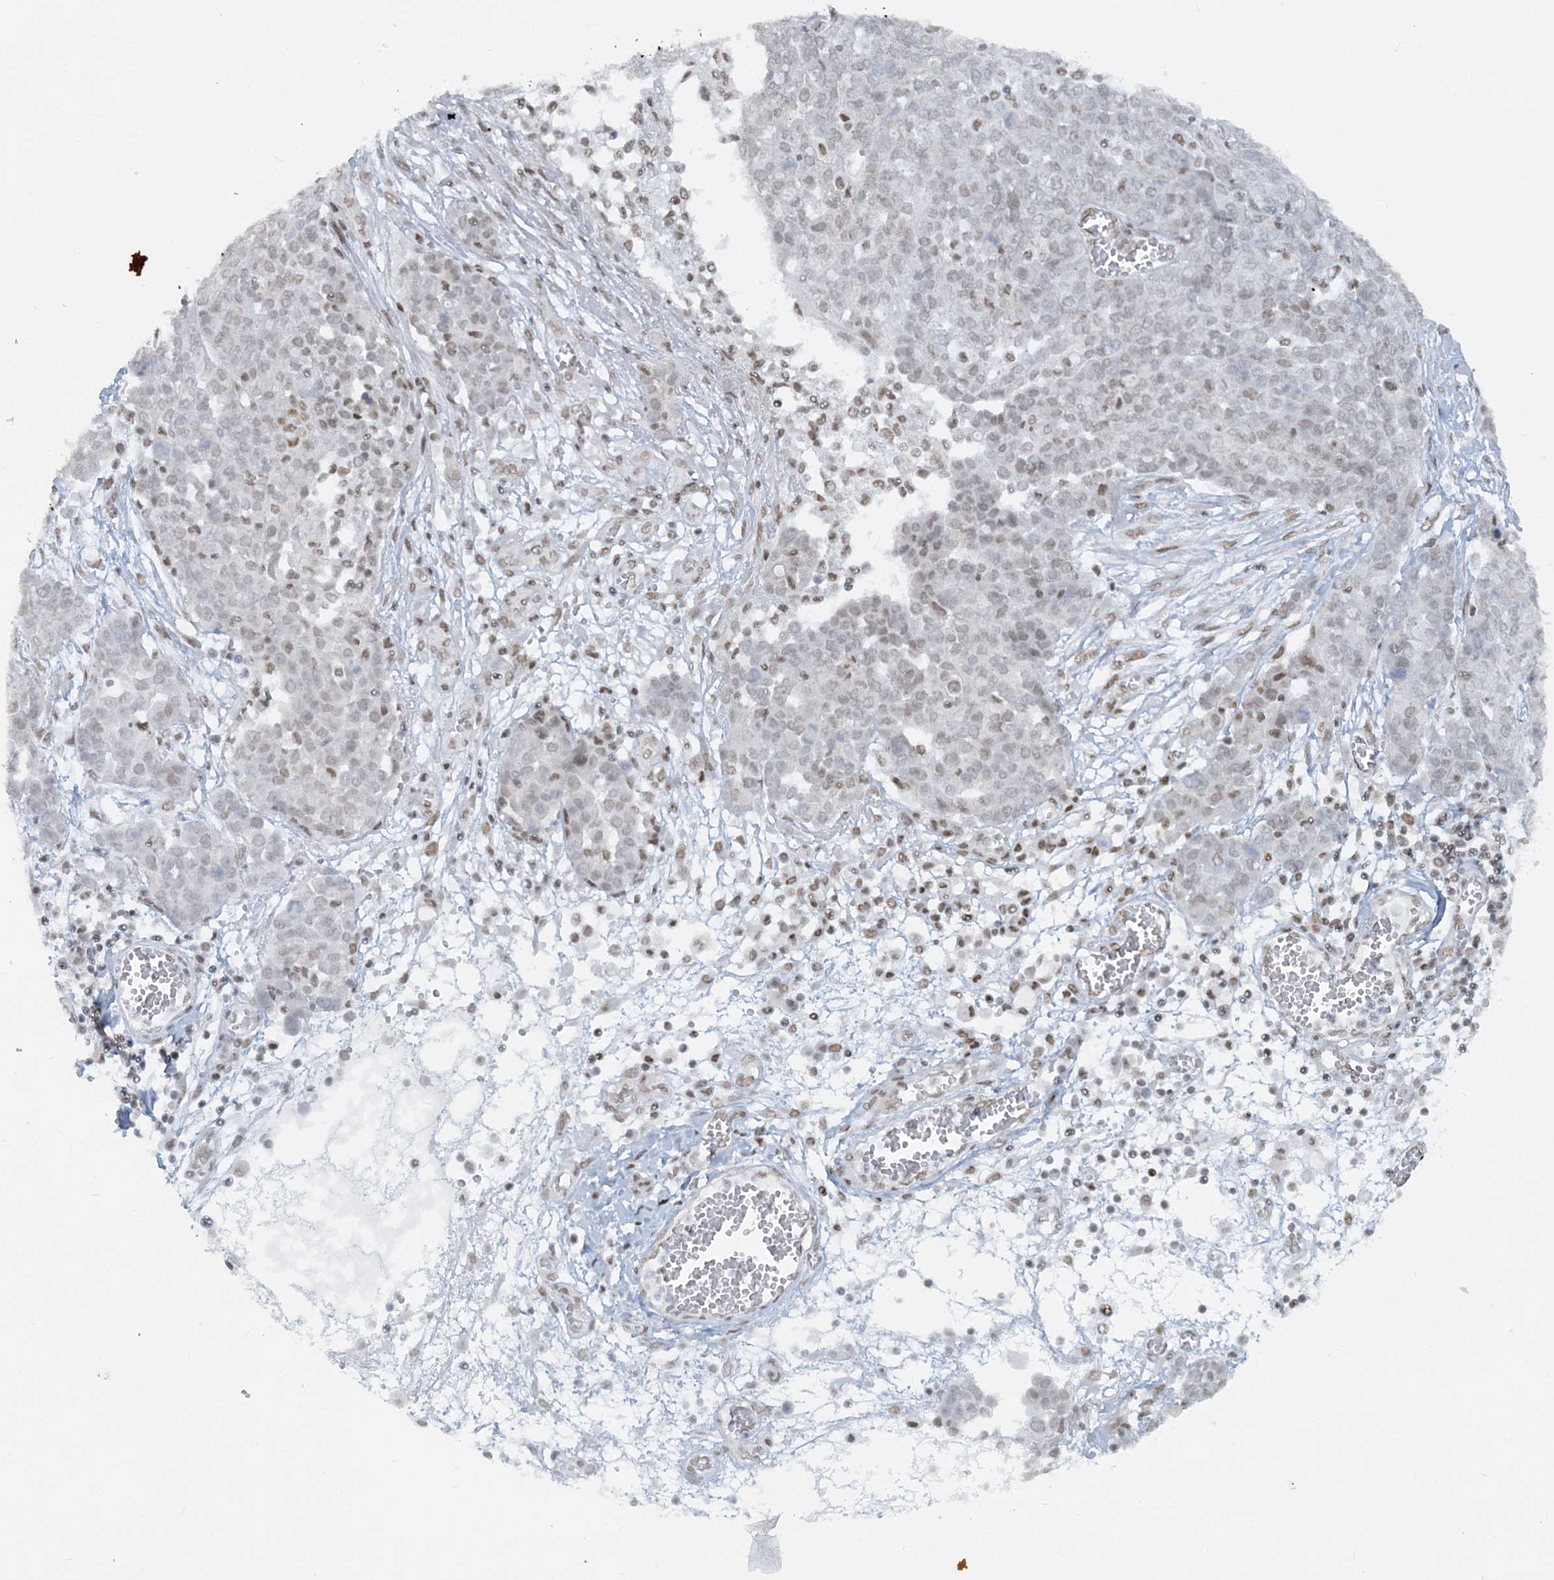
{"staining": {"intensity": "moderate", "quantity": "25%-75%", "location": "nuclear"}, "tissue": "ovarian cancer", "cell_type": "Tumor cells", "image_type": "cancer", "snomed": [{"axis": "morphology", "description": "Cystadenocarcinoma, serous, NOS"}, {"axis": "topography", "description": "Soft tissue"}, {"axis": "topography", "description": "Ovary"}], "caption": "Approximately 25%-75% of tumor cells in human ovarian cancer exhibit moderate nuclear protein positivity as visualized by brown immunohistochemical staining.", "gene": "DELE1", "patient": {"sex": "female", "age": 57}}